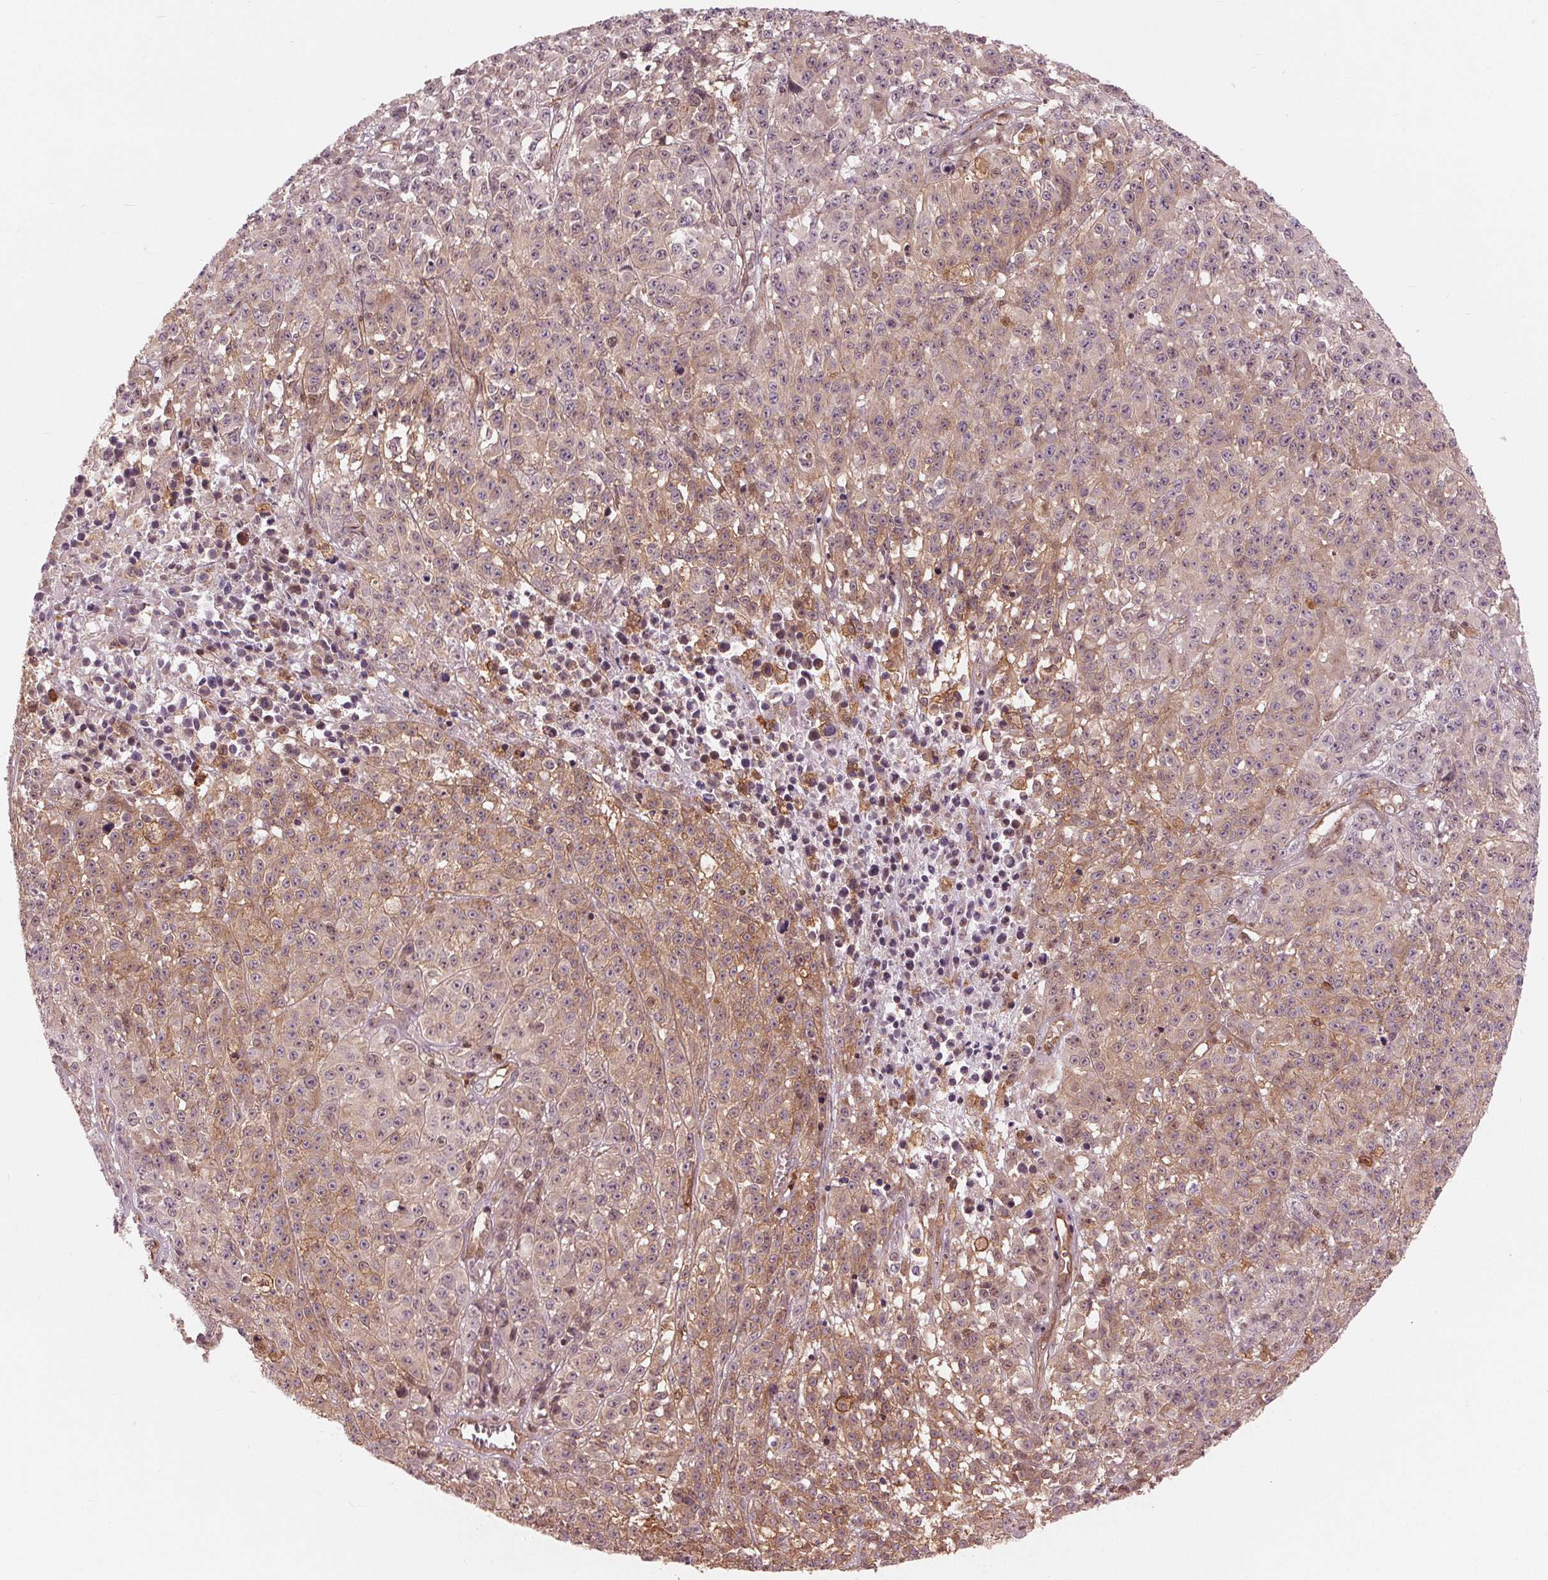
{"staining": {"intensity": "moderate", "quantity": "<25%", "location": "cytoplasmic/membranous,nuclear"}, "tissue": "melanoma", "cell_type": "Tumor cells", "image_type": "cancer", "snomed": [{"axis": "morphology", "description": "Malignant melanoma, NOS"}, {"axis": "topography", "description": "Skin"}], "caption": "High-magnification brightfield microscopy of melanoma stained with DAB (brown) and counterstained with hematoxylin (blue). tumor cells exhibit moderate cytoplasmic/membranous and nuclear expression is identified in approximately<25% of cells.", "gene": "TXNIP", "patient": {"sex": "female", "age": 58}}